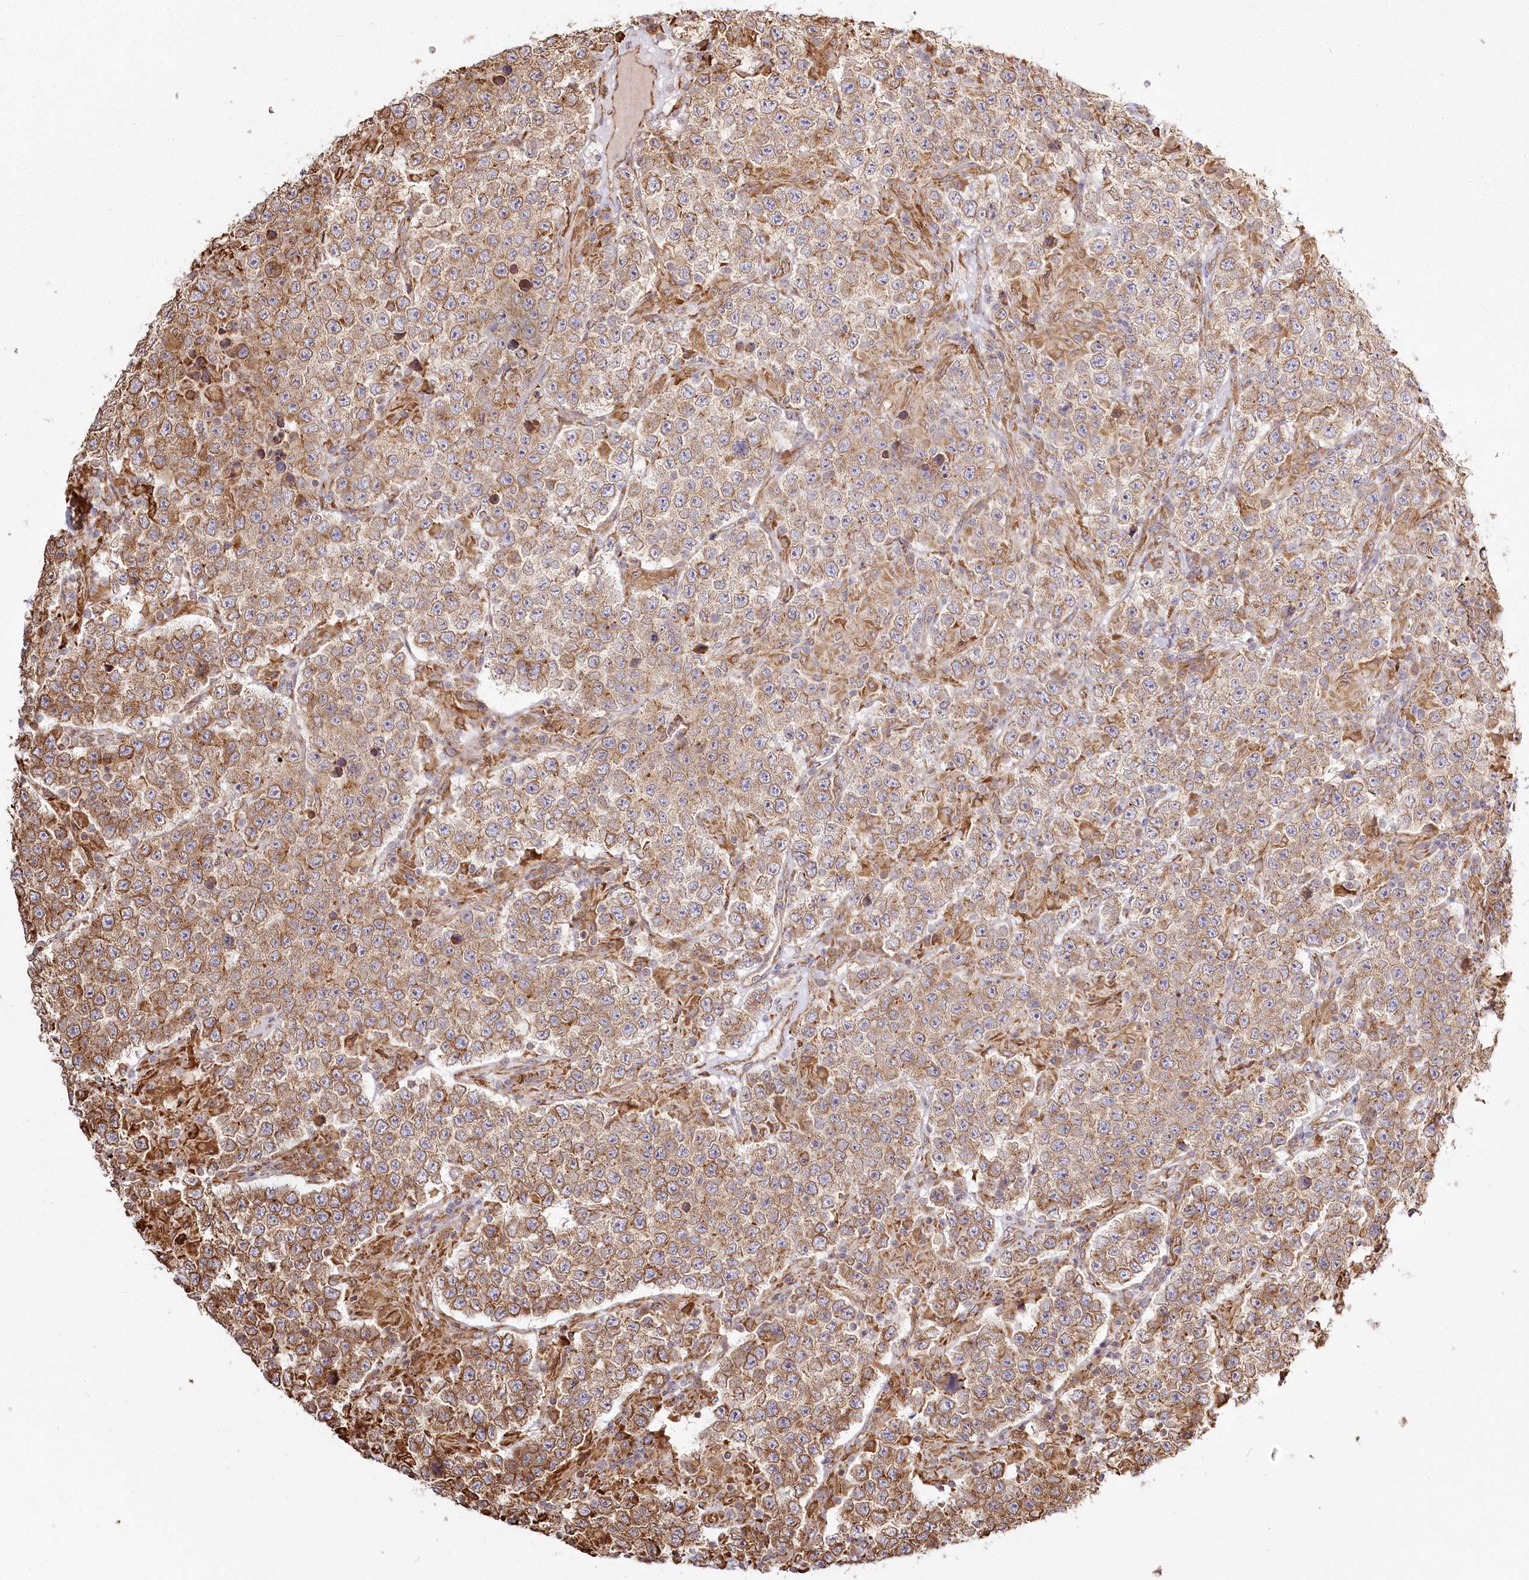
{"staining": {"intensity": "moderate", "quantity": ">75%", "location": "cytoplasmic/membranous"}, "tissue": "testis cancer", "cell_type": "Tumor cells", "image_type": "cancer", "snomed": [{"axis": "morphology", "description": "Normal tissue, NOS"}, {"axis": "morphology", "description": "Urothelial carcinoma, High grade"}, {"axis": "morphology", "description": "Seminoma, NOS"}, {"axis": "morphology", "description": "Carcinoma, Embryonal, NOS"}, {"axis": "topography", "description": "Urinary bladder"}, {"axis": "topography", "description": "Testis"}], "caption": "This micrograph displays immunohistochemistry staining of testis embryonal carcinoma, with medium moderate cytoplasmic/membranous positivity in approximately >75% of tumor cells.", "gene": "FAM13A", "patient": {"sex": "male", "age": 41}}